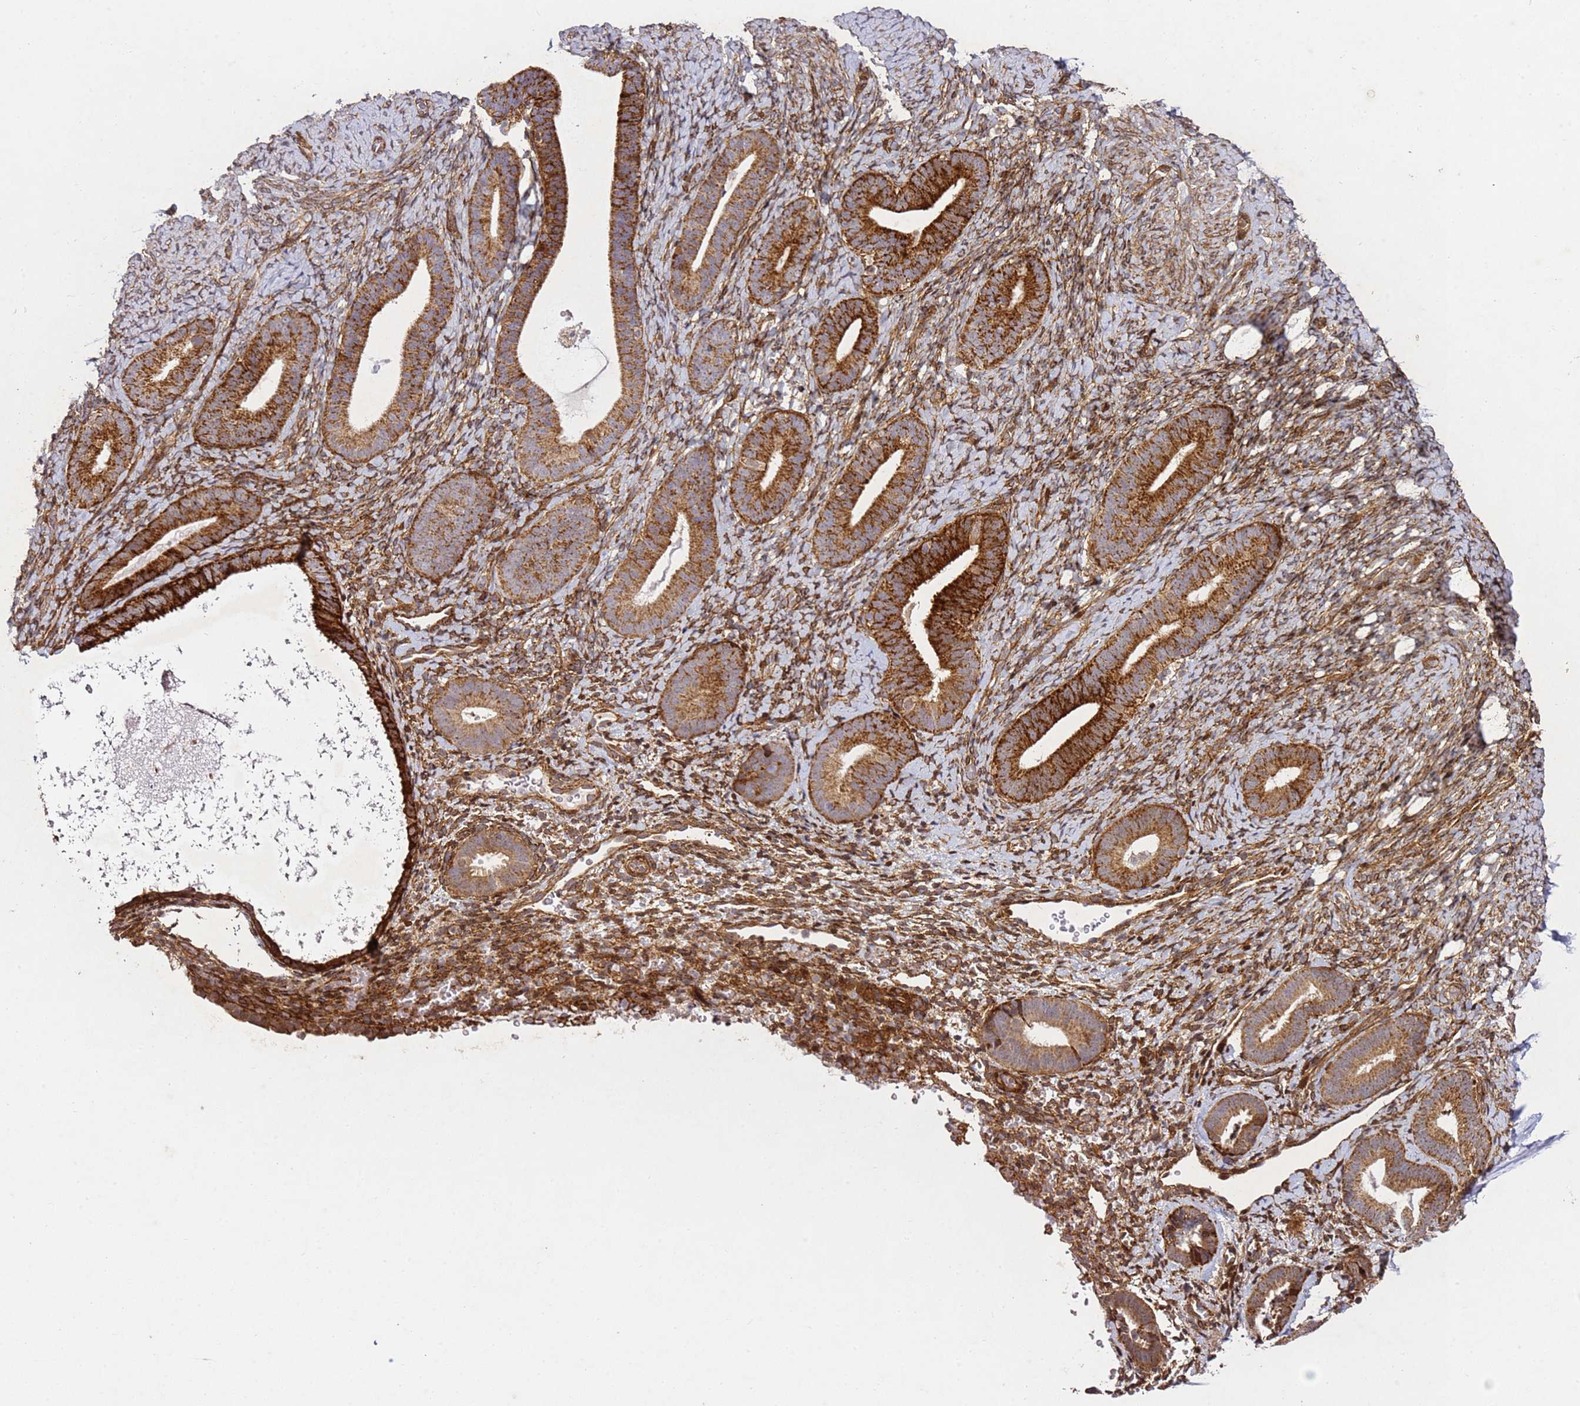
{"staining": {"intensity": "moderate", "quantity": ">75%", "location": "cytoplasmic/membranous"}, "tissue": "endometrium", "cell_type": "Cells in endometrial stroma", "image_type": "normal", "snomed": [{"axis": "morphology", "description": "Normal tissue, NOS"}, {"axis": "topography", "description": "Endometrium"}], "caption": "Immunohistochemical staining of normal endometrium reveals >75% levels of moderate cytoplasmic/membranous protein positivity in about >75% of cells in endometrial stroma. The protein of interest is stained brown, and the nuclei are stained in blue (DAB (3,3'-diaminobenzidine) IHC with brightfield microscopy, high magnification).", "gene": "ZNF296", "patient": {"sex": "female", "age": 65}}